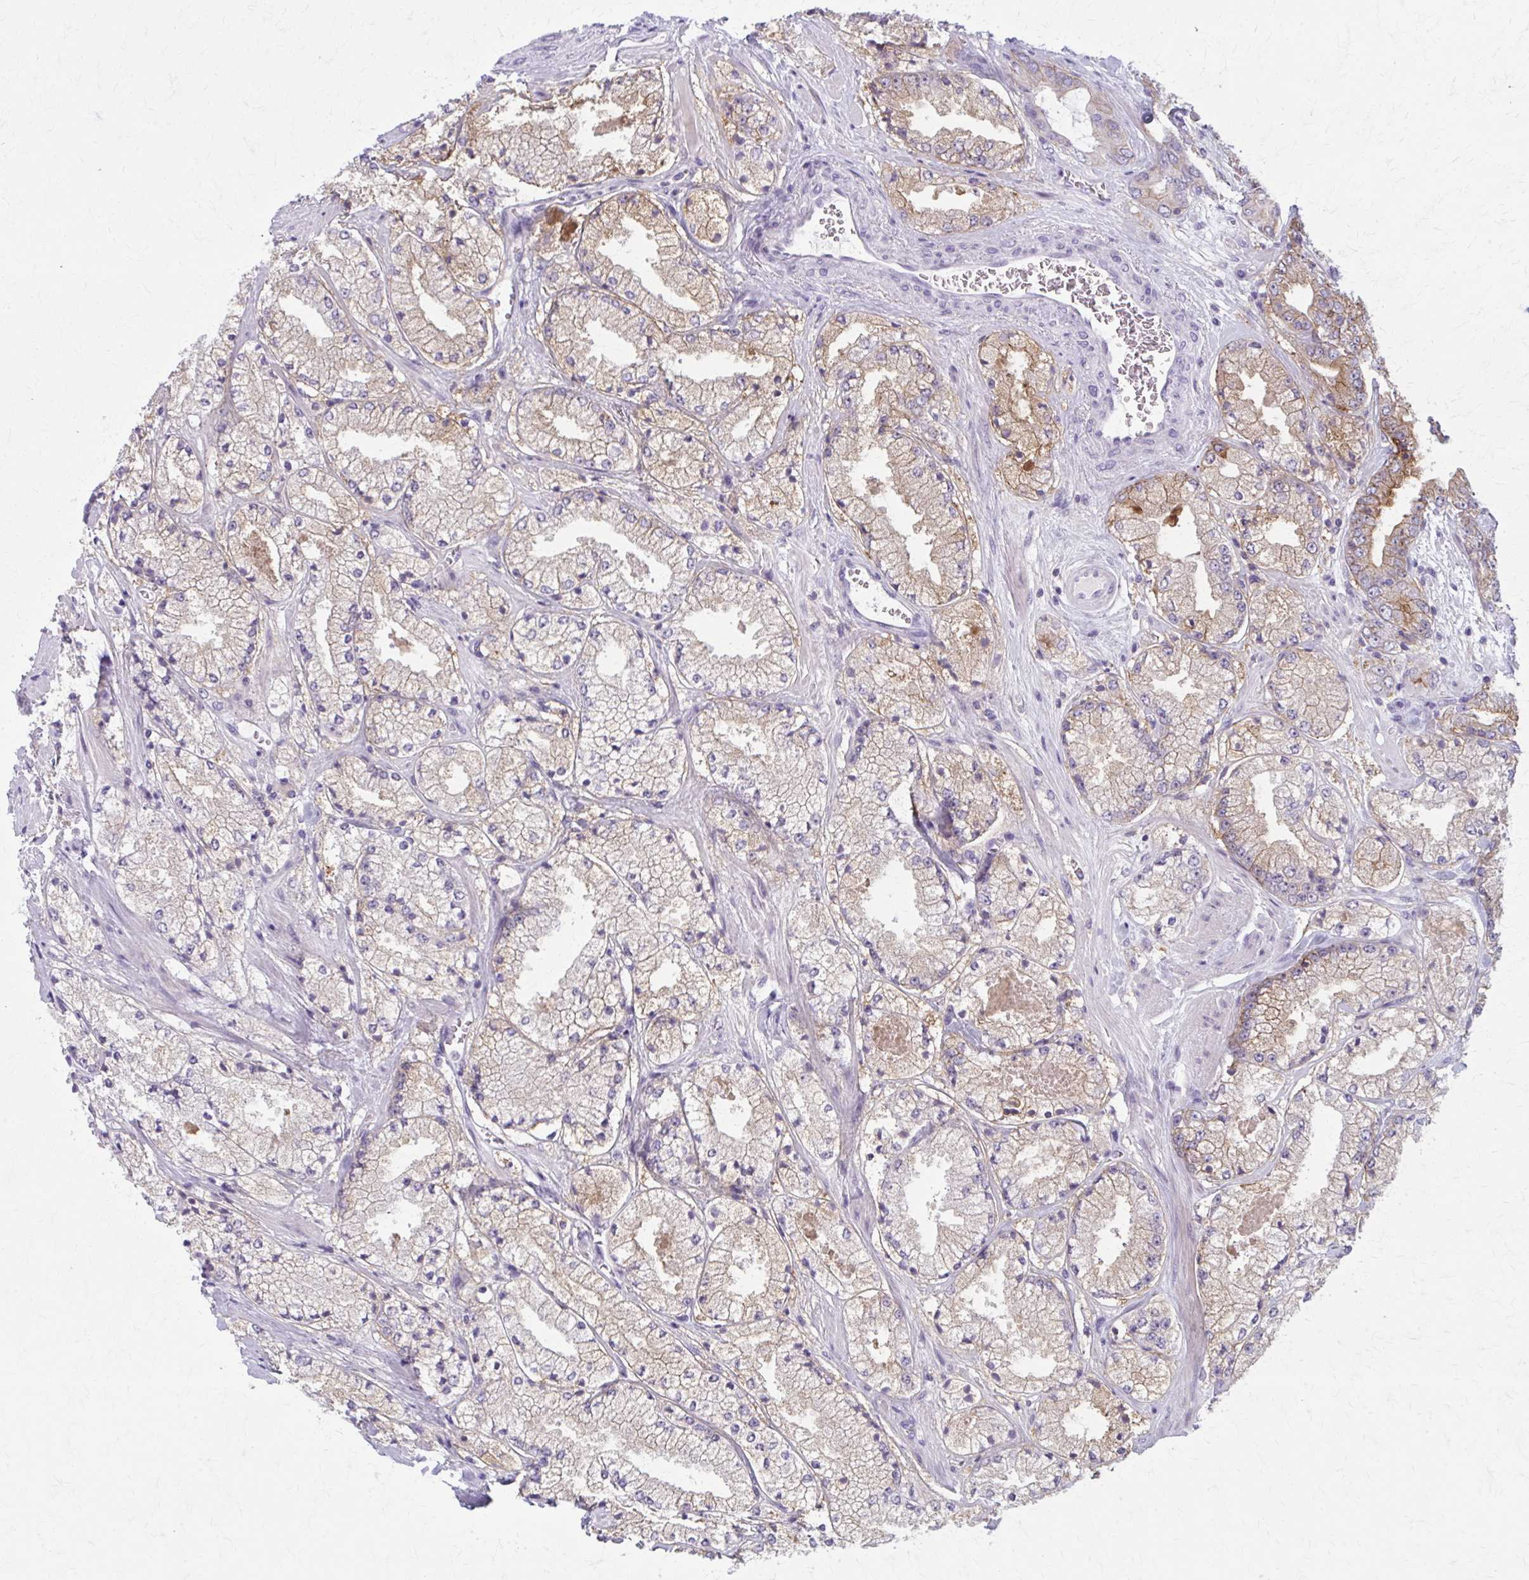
{"staining": {"intensity": "weak", "quantity": "<25%", "location": "cytoplasmic/membranous"}, "tissue": "prostate cancer", "cell_type": "Tumor cells", "image_type": "cancer", "snomed": [{"axis": "morphology", "description": "Adenocarcinoma, High grade"}, {"axis": "topography", "description": "Prostate"}], "caption": "The micrograph displays no staining of tumor cells in prostate adenocarcinoma (high-grade).", "gene": "CD38", "patient": {"sex": "male", "age": 63}}